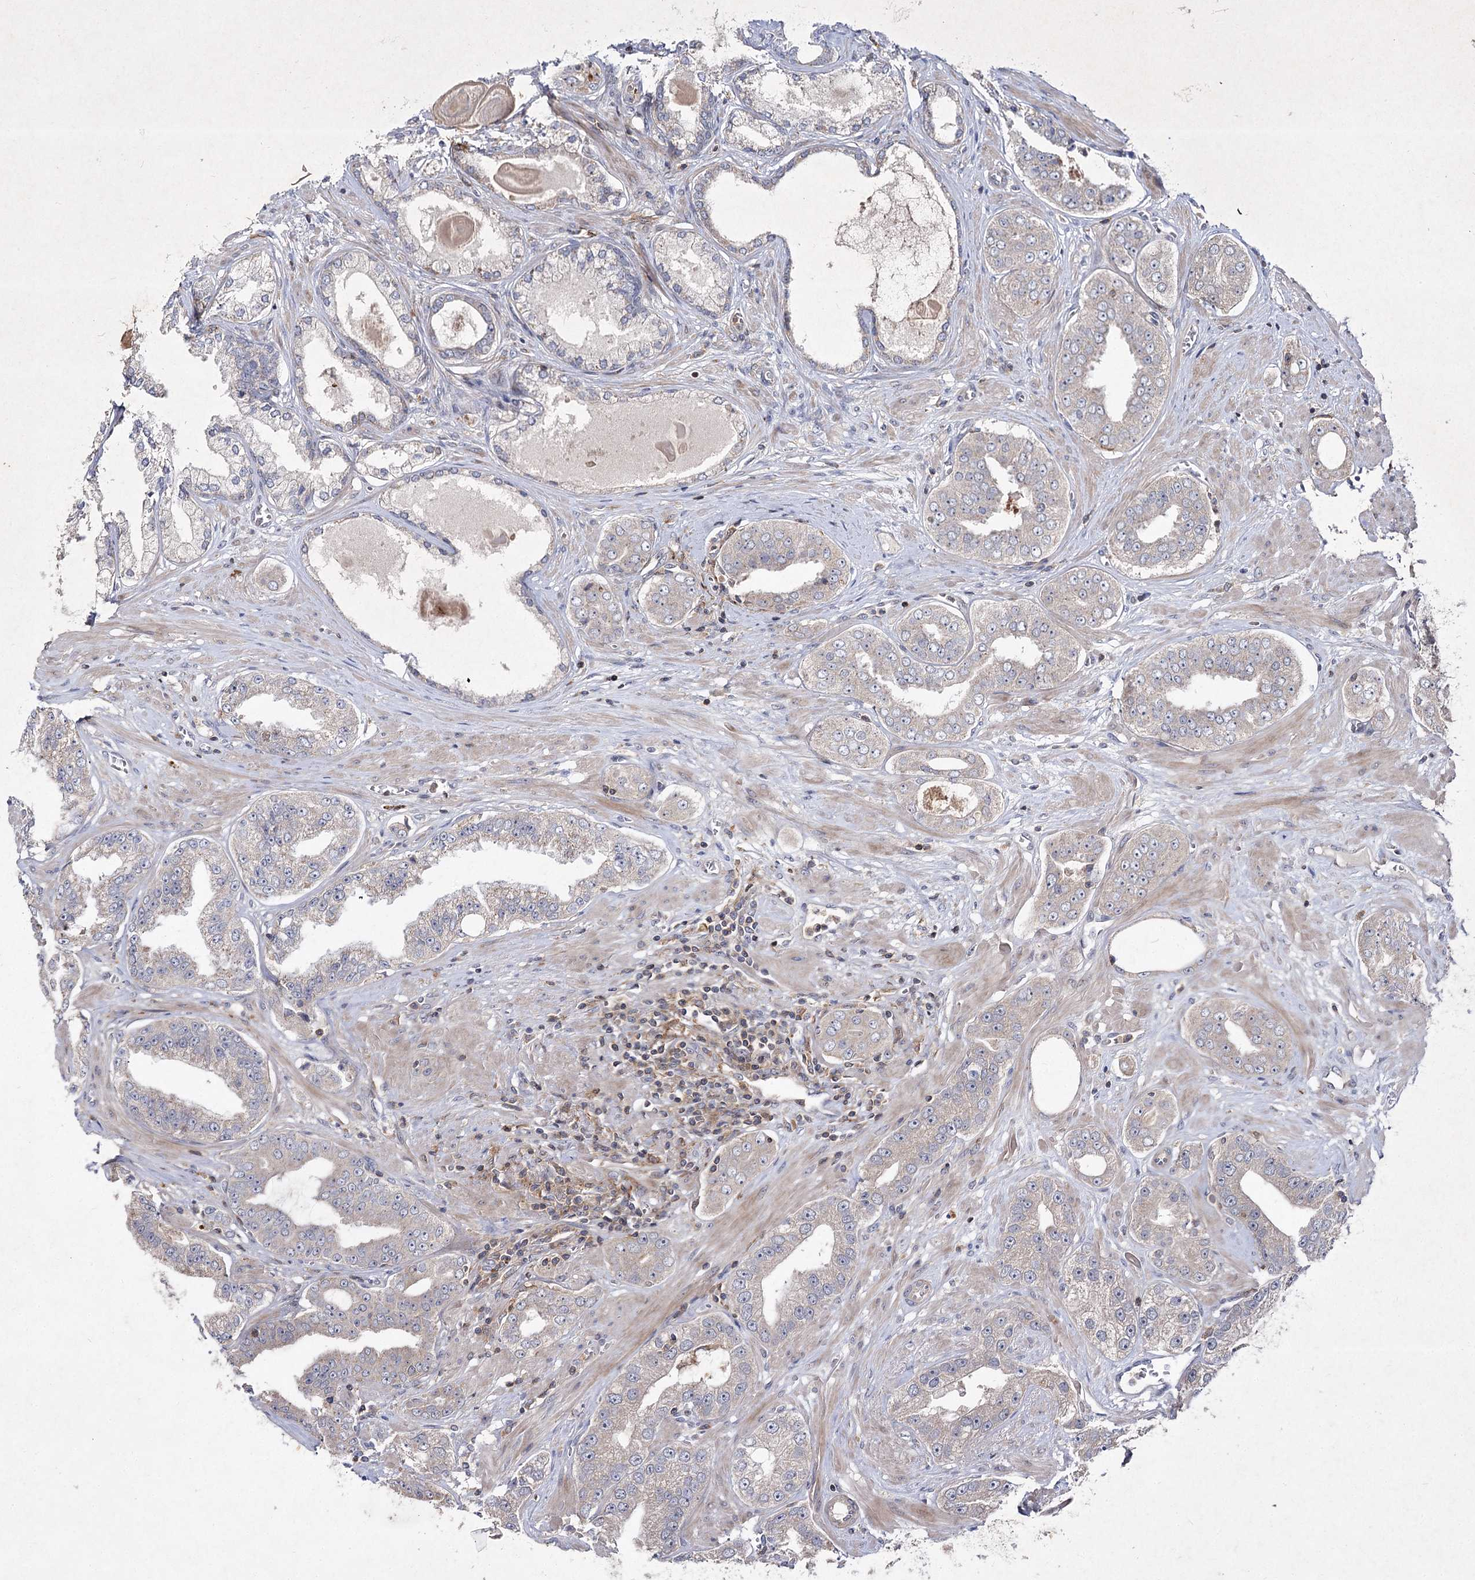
{"staining": {"intensity": "weak", "quantity": "25%-75%", "location": "cytoplasmic/membranous"}, "tissue": "prostate cancer", "cell_type": "Tumor cells", "image_type": "cancer", "snomed": [{"axis": "morphology", "description": "Adenocarcinoma, High grade"}, {"axis": "topography", "description": "Prostate"}], "caption": "Prostate high-grade adenocarcinoma tissue reveals weak cytoplasmic/membranous positivity in approximately 25%-75% of tumor cells", "gene": "CIB2", "patient": {"sex": "male", "age": 71}}